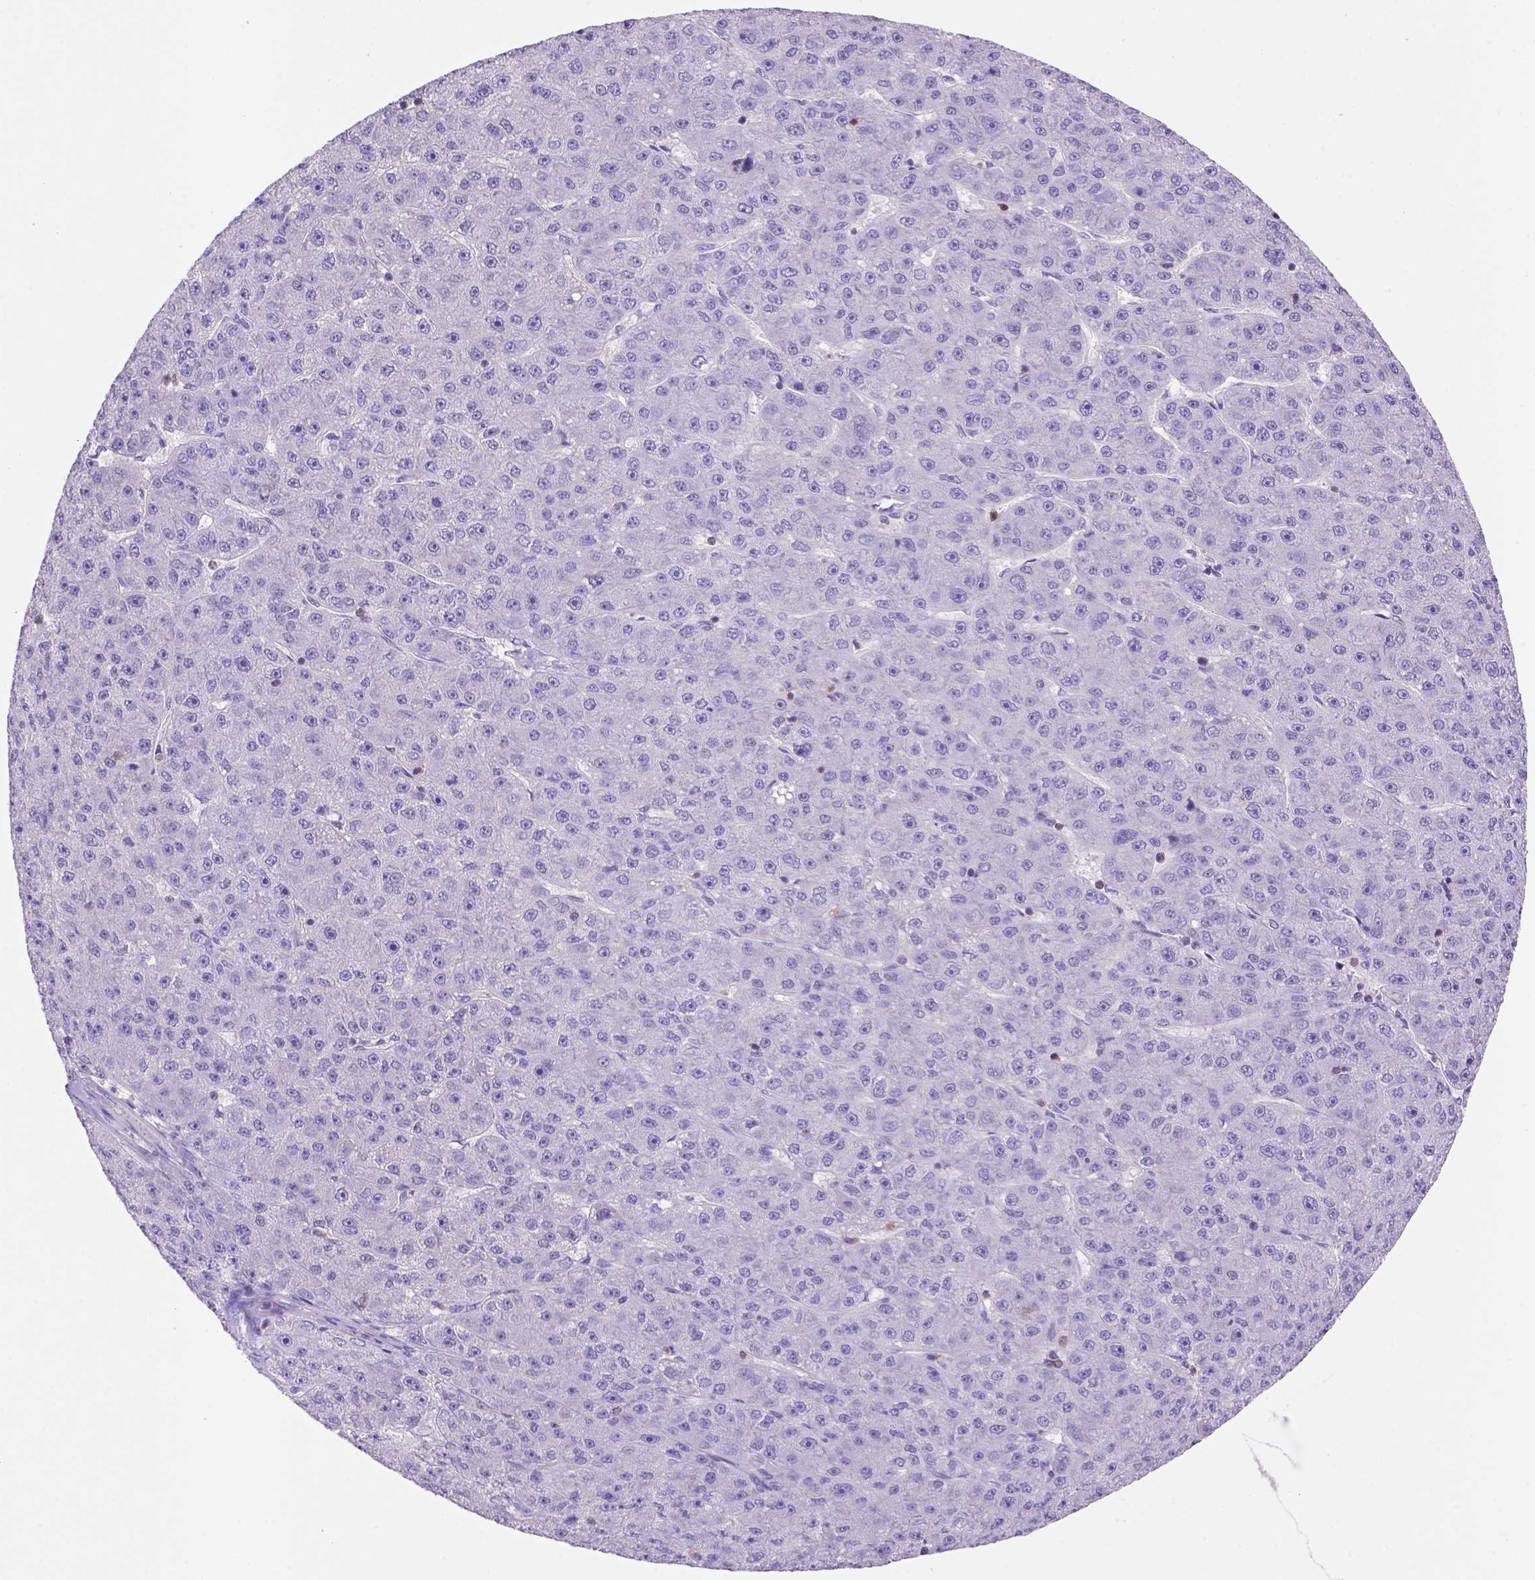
{"staining": {"intensity": "negative", "quantity": "none", "location": "none"}, "tissue": "liver cancer", "cell_type": "Tumor cells", "image_type": "cancer", "snomed": [{"axis": "morphology", "description": "Carcinoma, Hepatocellular, NOS"}, {"axis": "topography", "description": "Liver"}], "caption": "DAB (3,3'-diaminobenzidine) immunohistochemical staining of liver cancer exhibits no significant staining in tumor cells.", "gene": "INPP5D", "patient": {"sex": "male", "age": 67}}